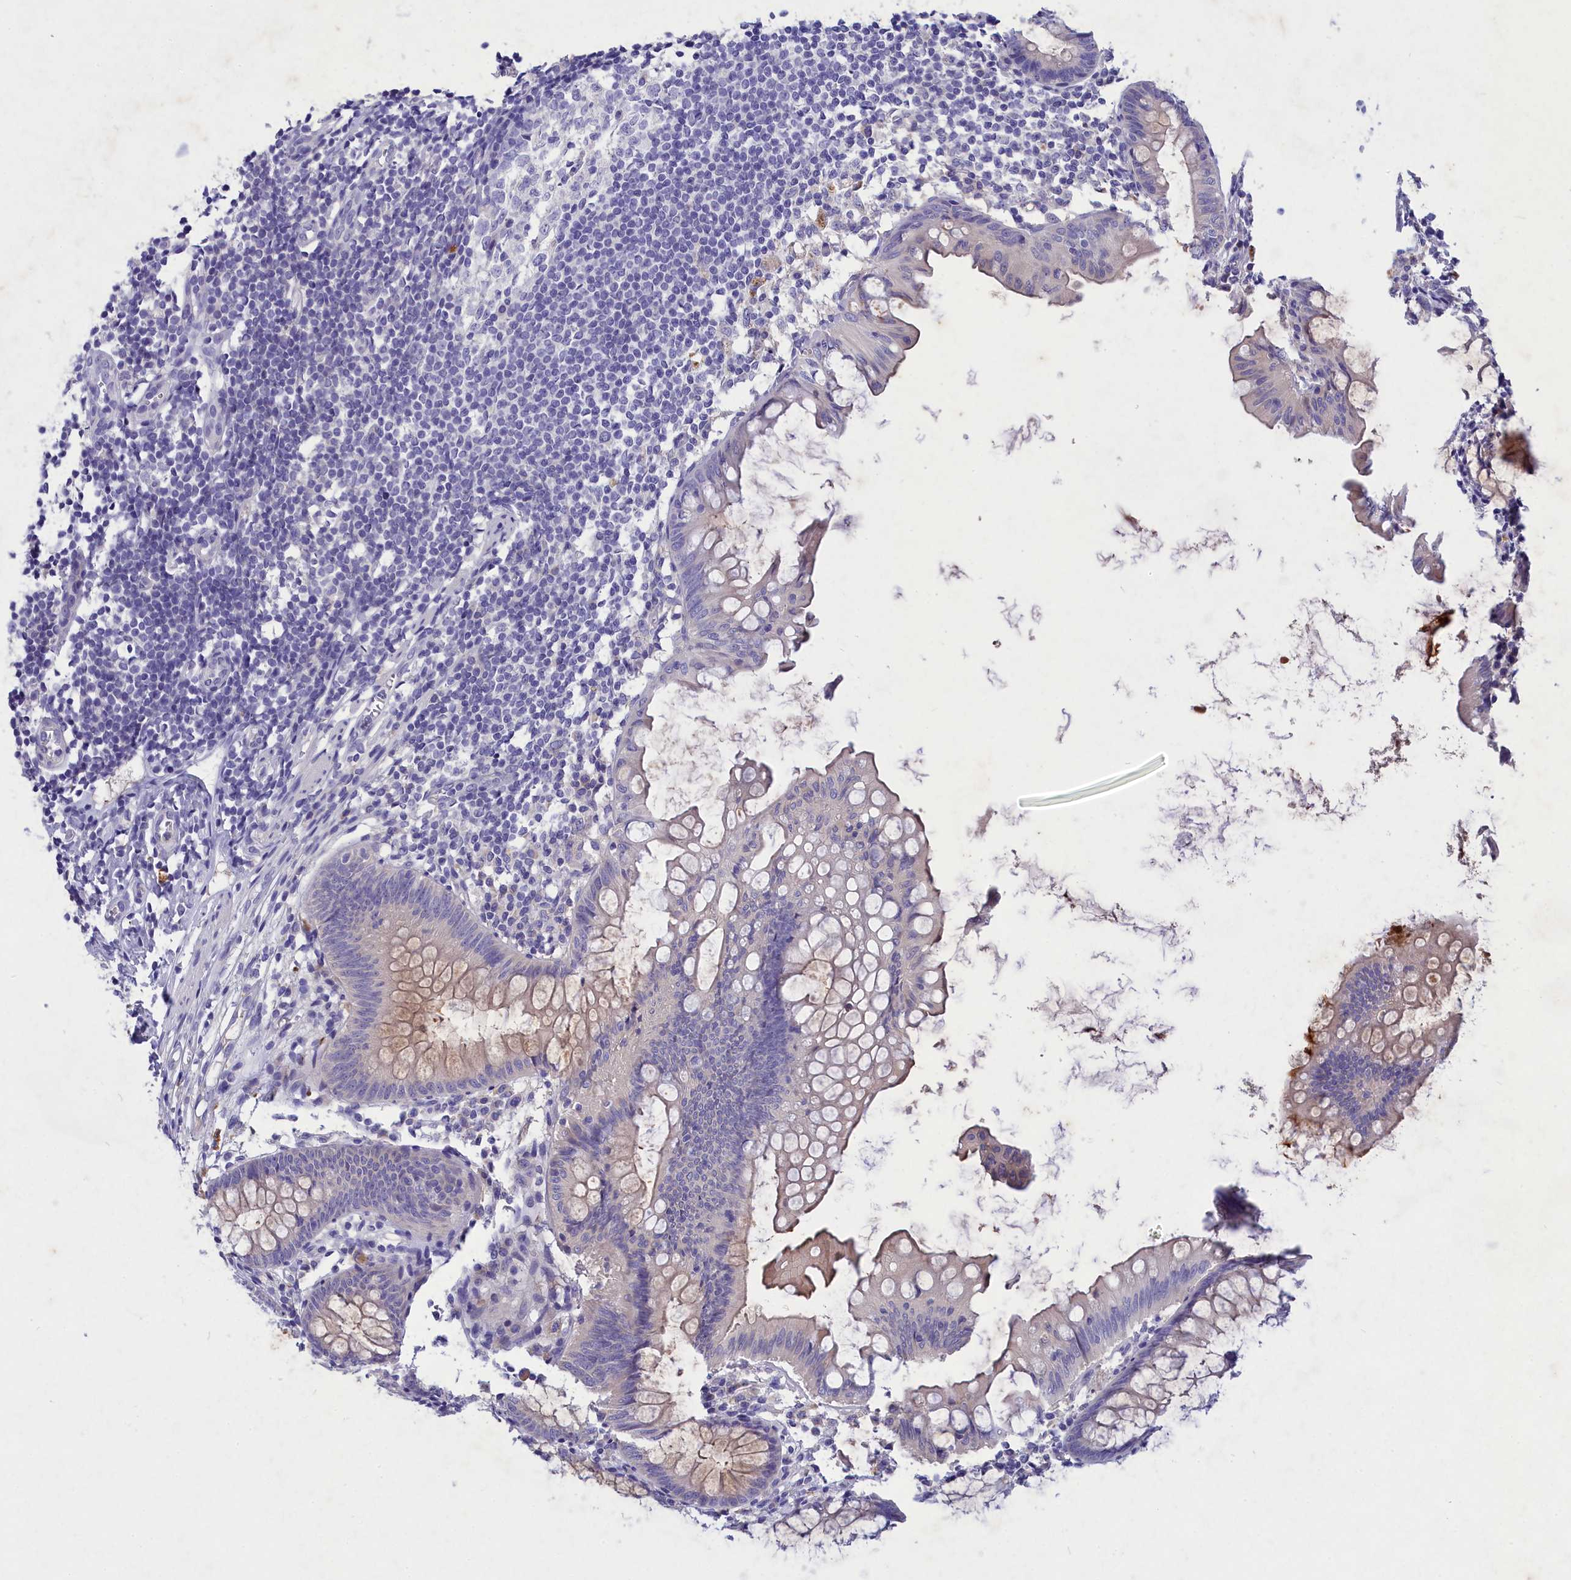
{"staining": {"intensity": "weak", "quantity": "25%-75%", "location": "cytoplasmic/membranous"}, "tissue": "appendix", "cell_type": "Glandular cells", "image_type": "normal", "snomed": [{"axis": "morphology", "description": "Normal tissue, NOS"}, {"axis": "topography", "description": "Appendix"}], "caption": "Immunohistochemical staining of normal appendix exhibits 25%-75% levels of weak cytoplasmic/membranous protein staining in about 25%-75% of glandular cells. The staining is performed using DAB (3,3'-diaminobenzidine) brown chromogen to label protein expression. The nuclei are counter-stained blue using hematoxylin.", "gene": "DEFB119", "patient": {"sex": "female", "age": 51}}